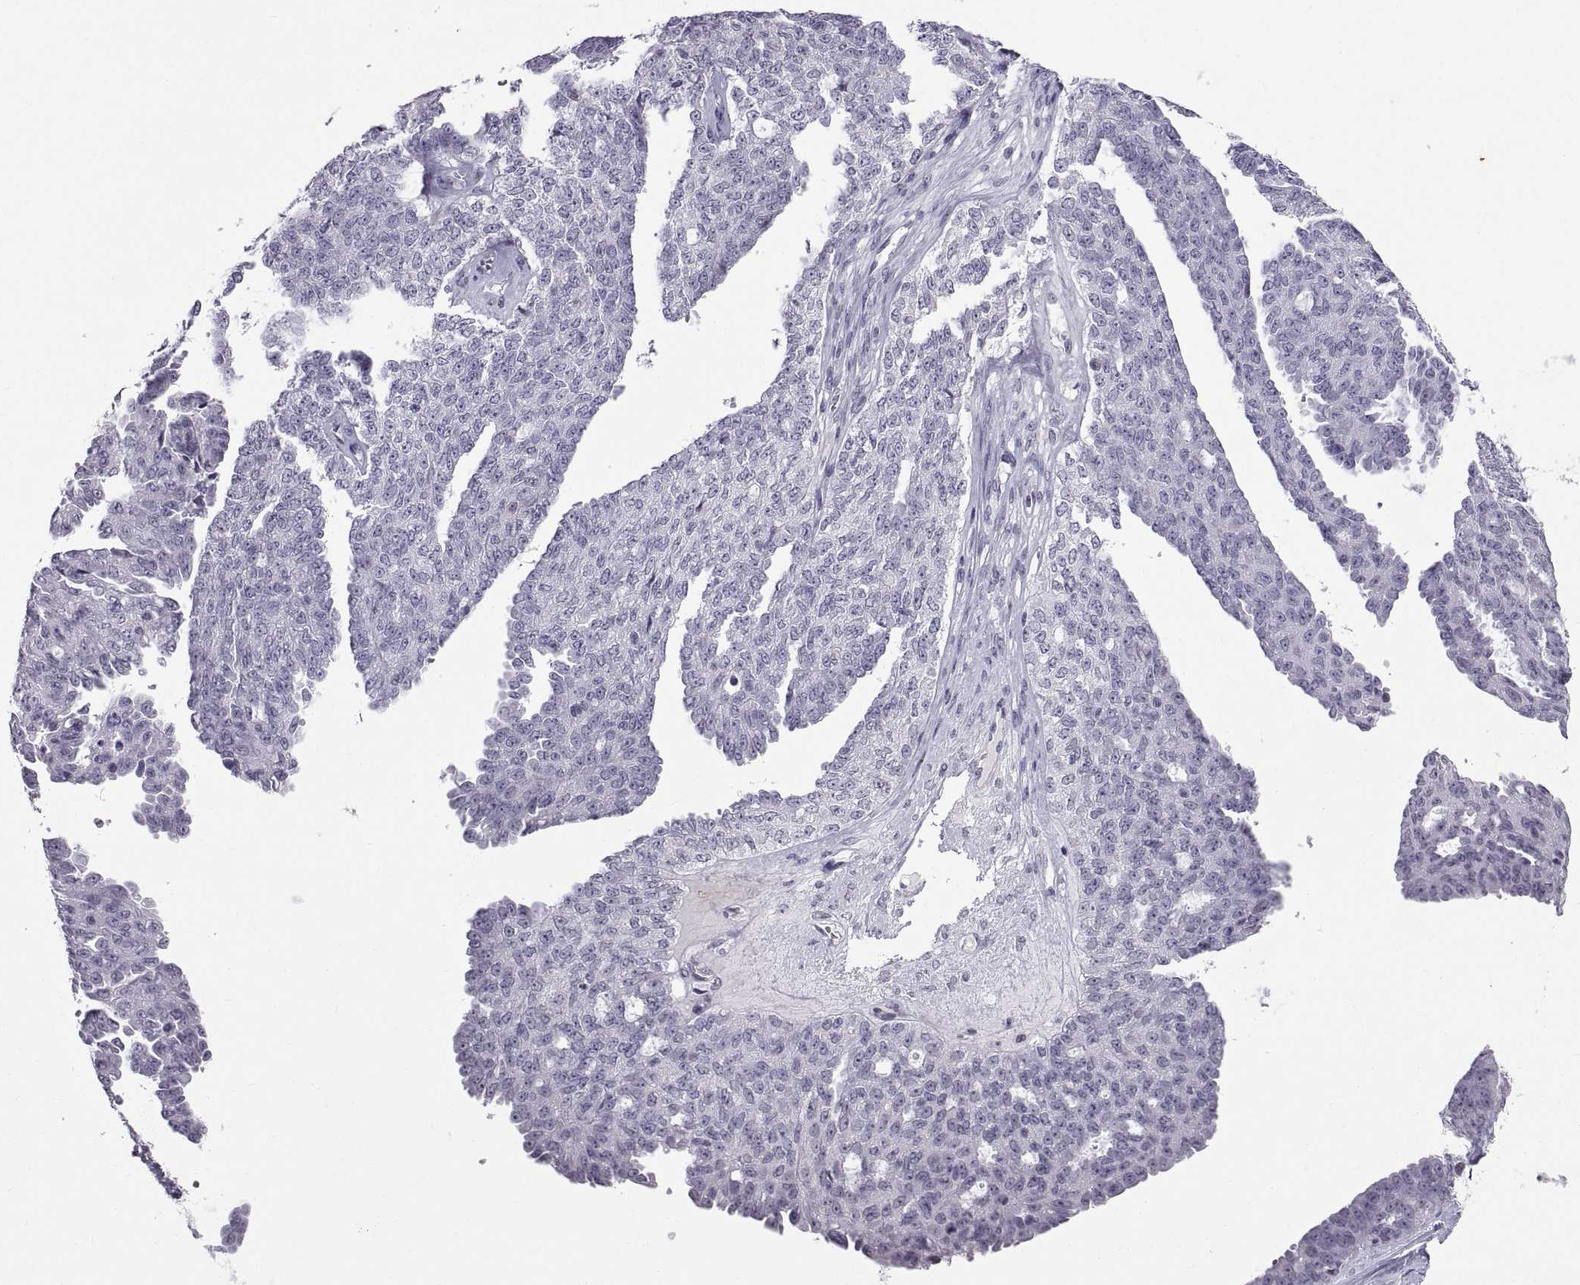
{"staining": {"intensity": "negative", "quantity": "none", "location": "none"}, "tissue": "ovarian cancer", "cell_type": "Tumor cells", "image_type": "cancer", "snomed": [{"axis": "morphology", "description": "Cystadenocarcinoma, serous, NOS"}, {"axis": "topography", "description": "Ovary"}], "caption": "A high-resolution micrograph shows immunohistochemistry staining of ovarian cancer, which demonstrates no significant staining in tumor cells. Nuclei are stained in blue.", "gene": "KRT77", "patient": {"sex": "female", "age": 71}}